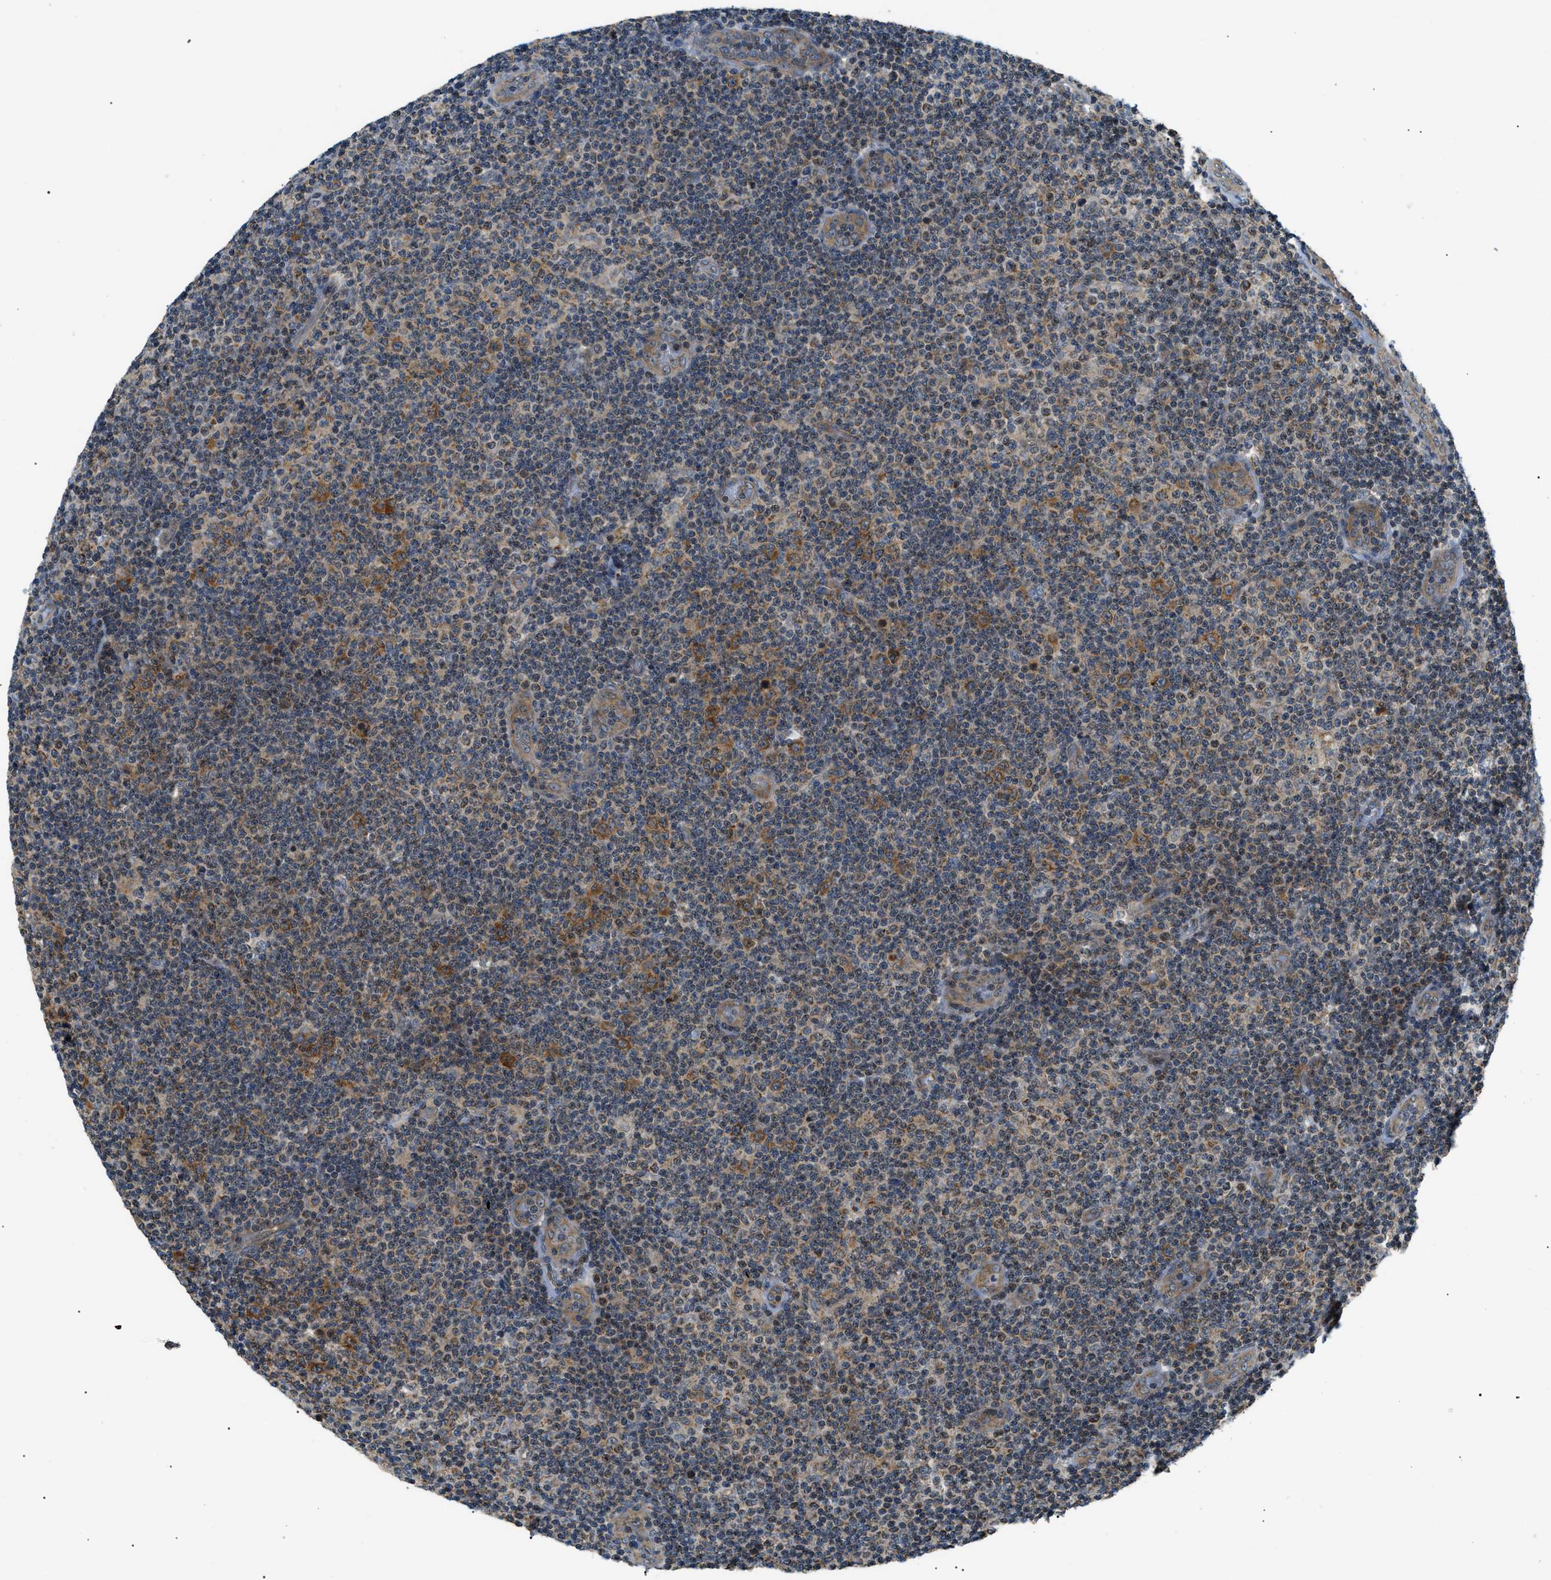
{"staining": {"intensity": "moderate", "quantity": "<25%", "location": "cytoplasmic/membranous"}, "tissue": "lymphoma", "cell_type": "Tumor cells", "image_type": "cancer", "snomed": [{"axis": "morphology", "description": "Malignant lymphoma, non-Hodgkin's type, Low grade"}, {"axis": "topography", "description": "Lymph node"}], "caption": "IHC histopathology image of neoplastic tissue: human malignant lymphoma, non-Hodgkin's type (low-grade) stained using immunohistochemistry shows low levels of moderate protein expression localized specifically in the cytoplasmic/membranous of tumor cells, appearing as a cytoplasmic/membranous brown color.", "gene": "SRPK1", "patient": {"sex": "male", "age": 83}}